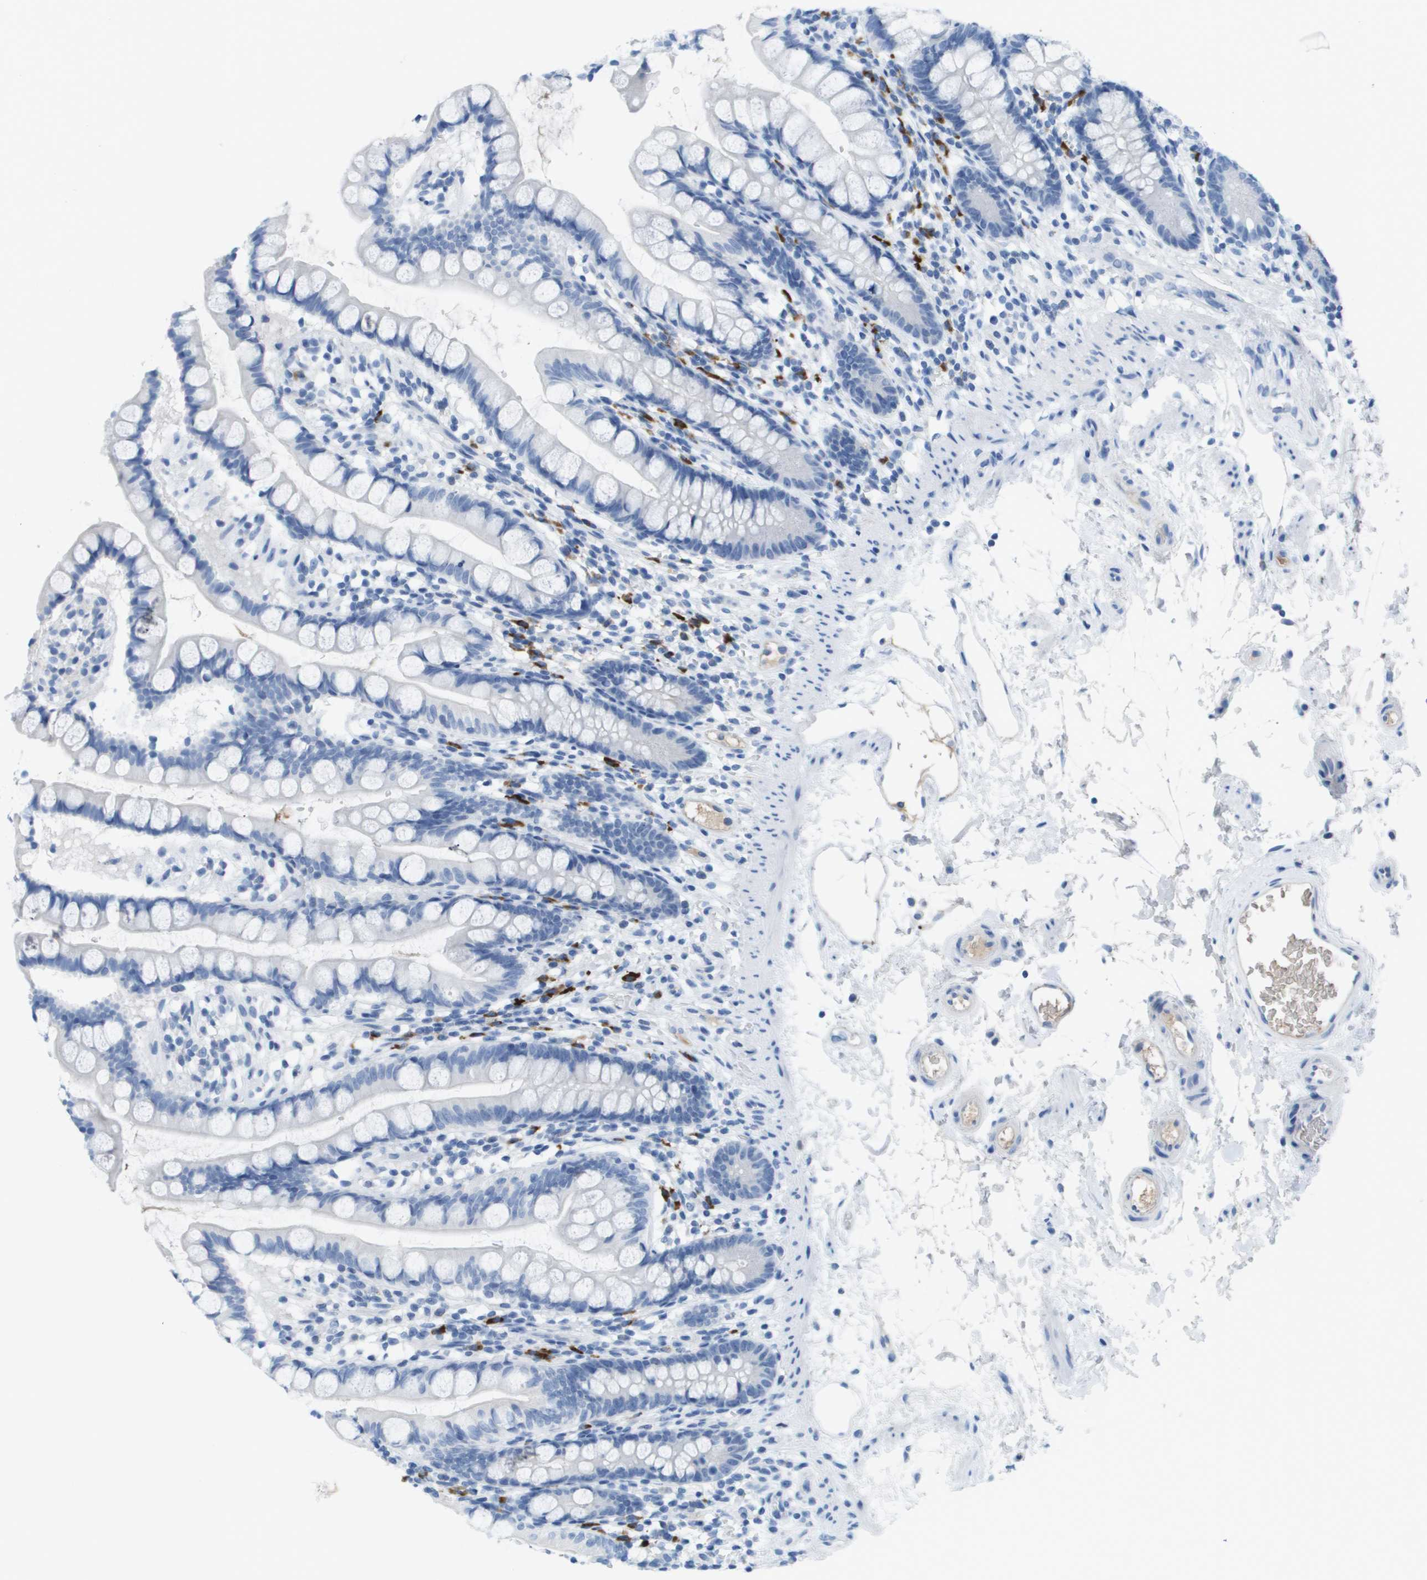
{"staining": {"intensity": "negative", "quantity": "none", "location": "none"}, "tissue": "small intestine", "cell_type": "Glandular cells", "image_type": "normal", "snomed": [{"axis": "morphology", "description": "Normal tissue, NOS"}, {"axis": "topography", "description": "Small intestine"}], "caption": "The photomicrograph exhibits no staining of glandular cells in unremarkable small intestine. Nuclei are stained in blue.", "gene": "GPR18", "patient": {"sex": "female", "age": 84}}